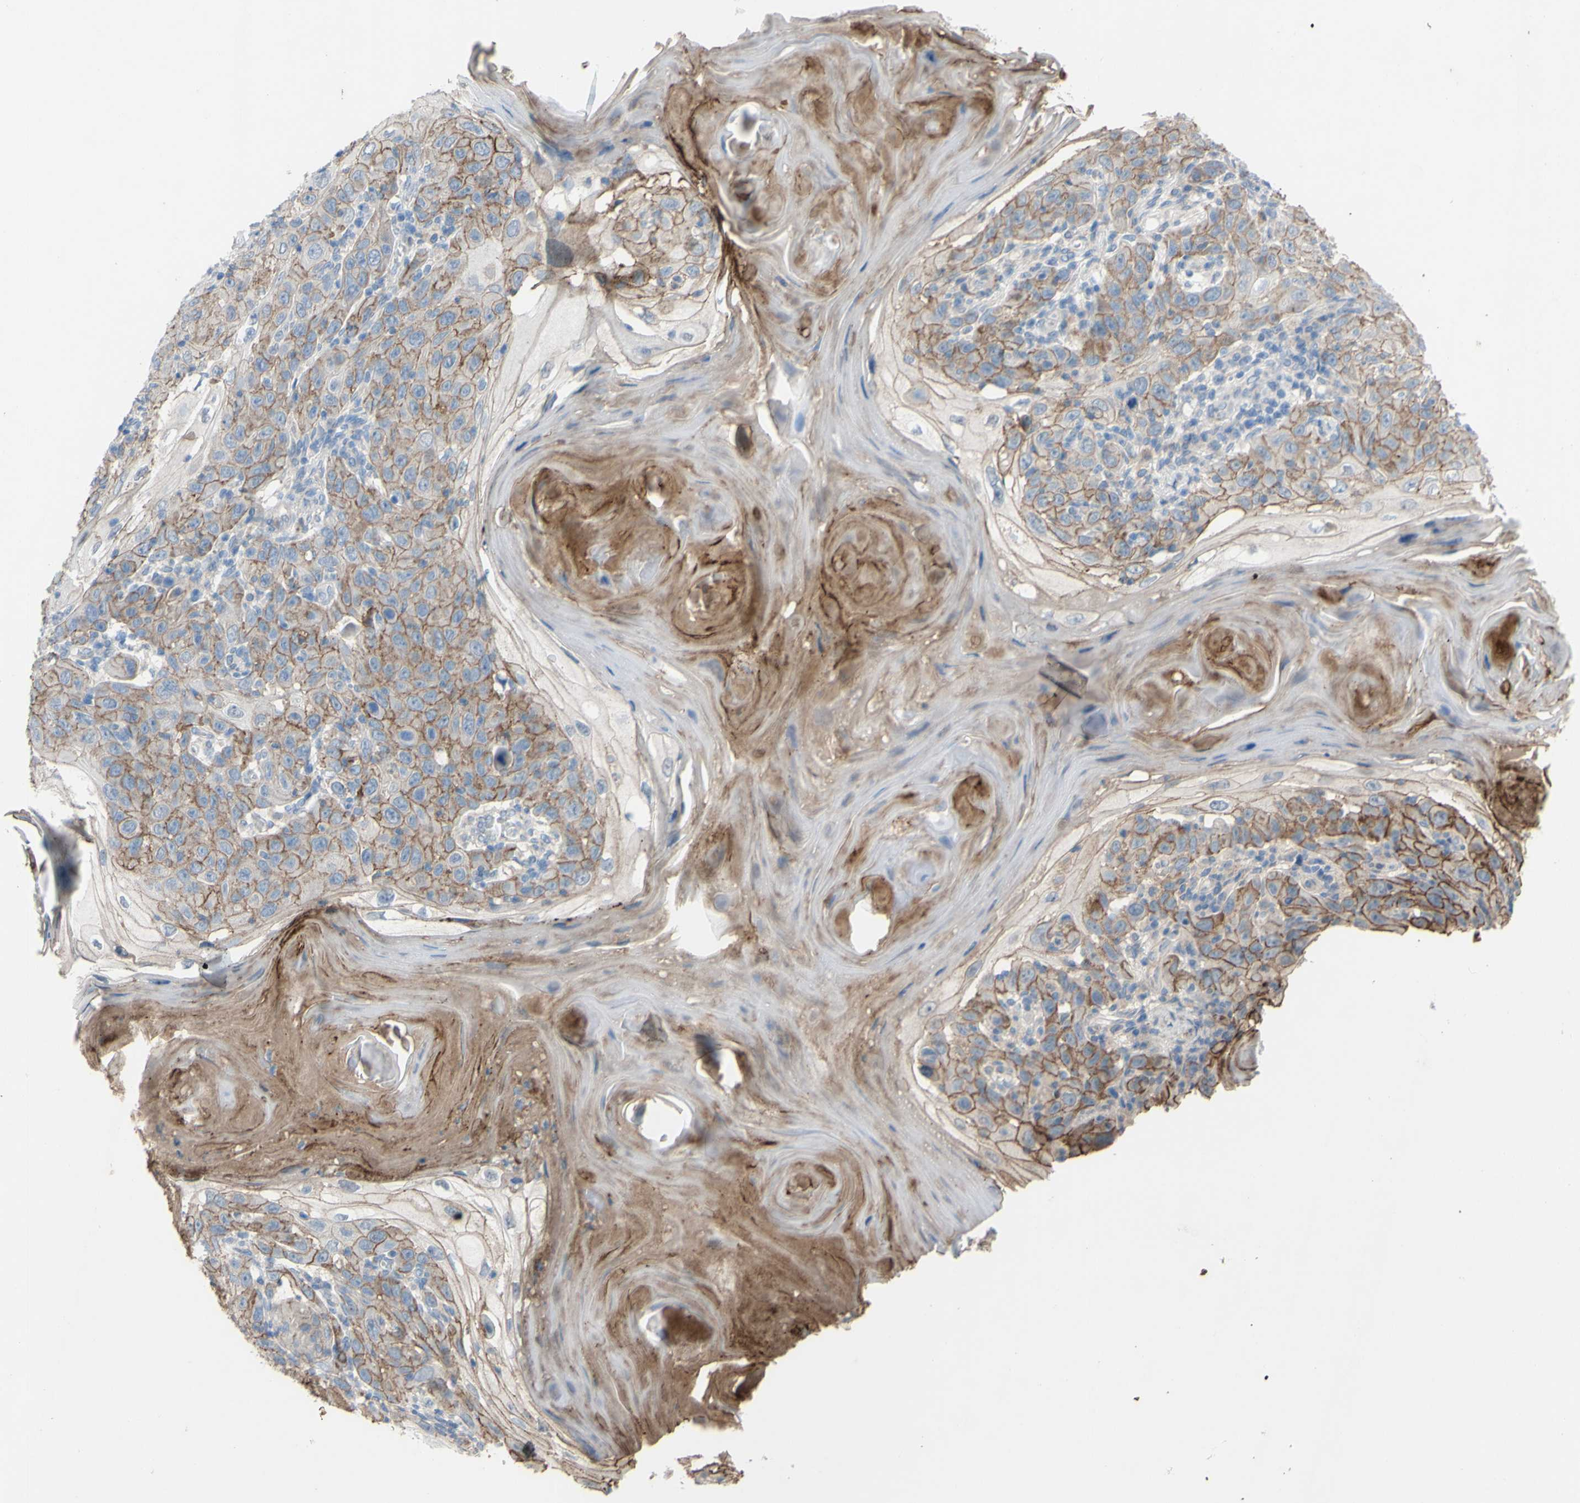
{"staining": {"intensity": "moderate", "quantity": ">75%", "location": "cytoplasmic/membranous"}, "tissue": "skin cancer", "cell_type": "Tumor cells", "image_type": "cancer", "snomed": [{"axis": "morphology", "description": "Squamous cell carcinoma, NOS"}, {"axis": "topography", "description": "Skin"}], "caption": "A brown stain highlights moderate cytoplasmic/membranous staining of a protein in human skin cancer (squamous cell carcinoma) tumor cells. Nuclei are stained in blue.", "gene": "CDCP1", "patient": {"sex": "female", "age": 88}}